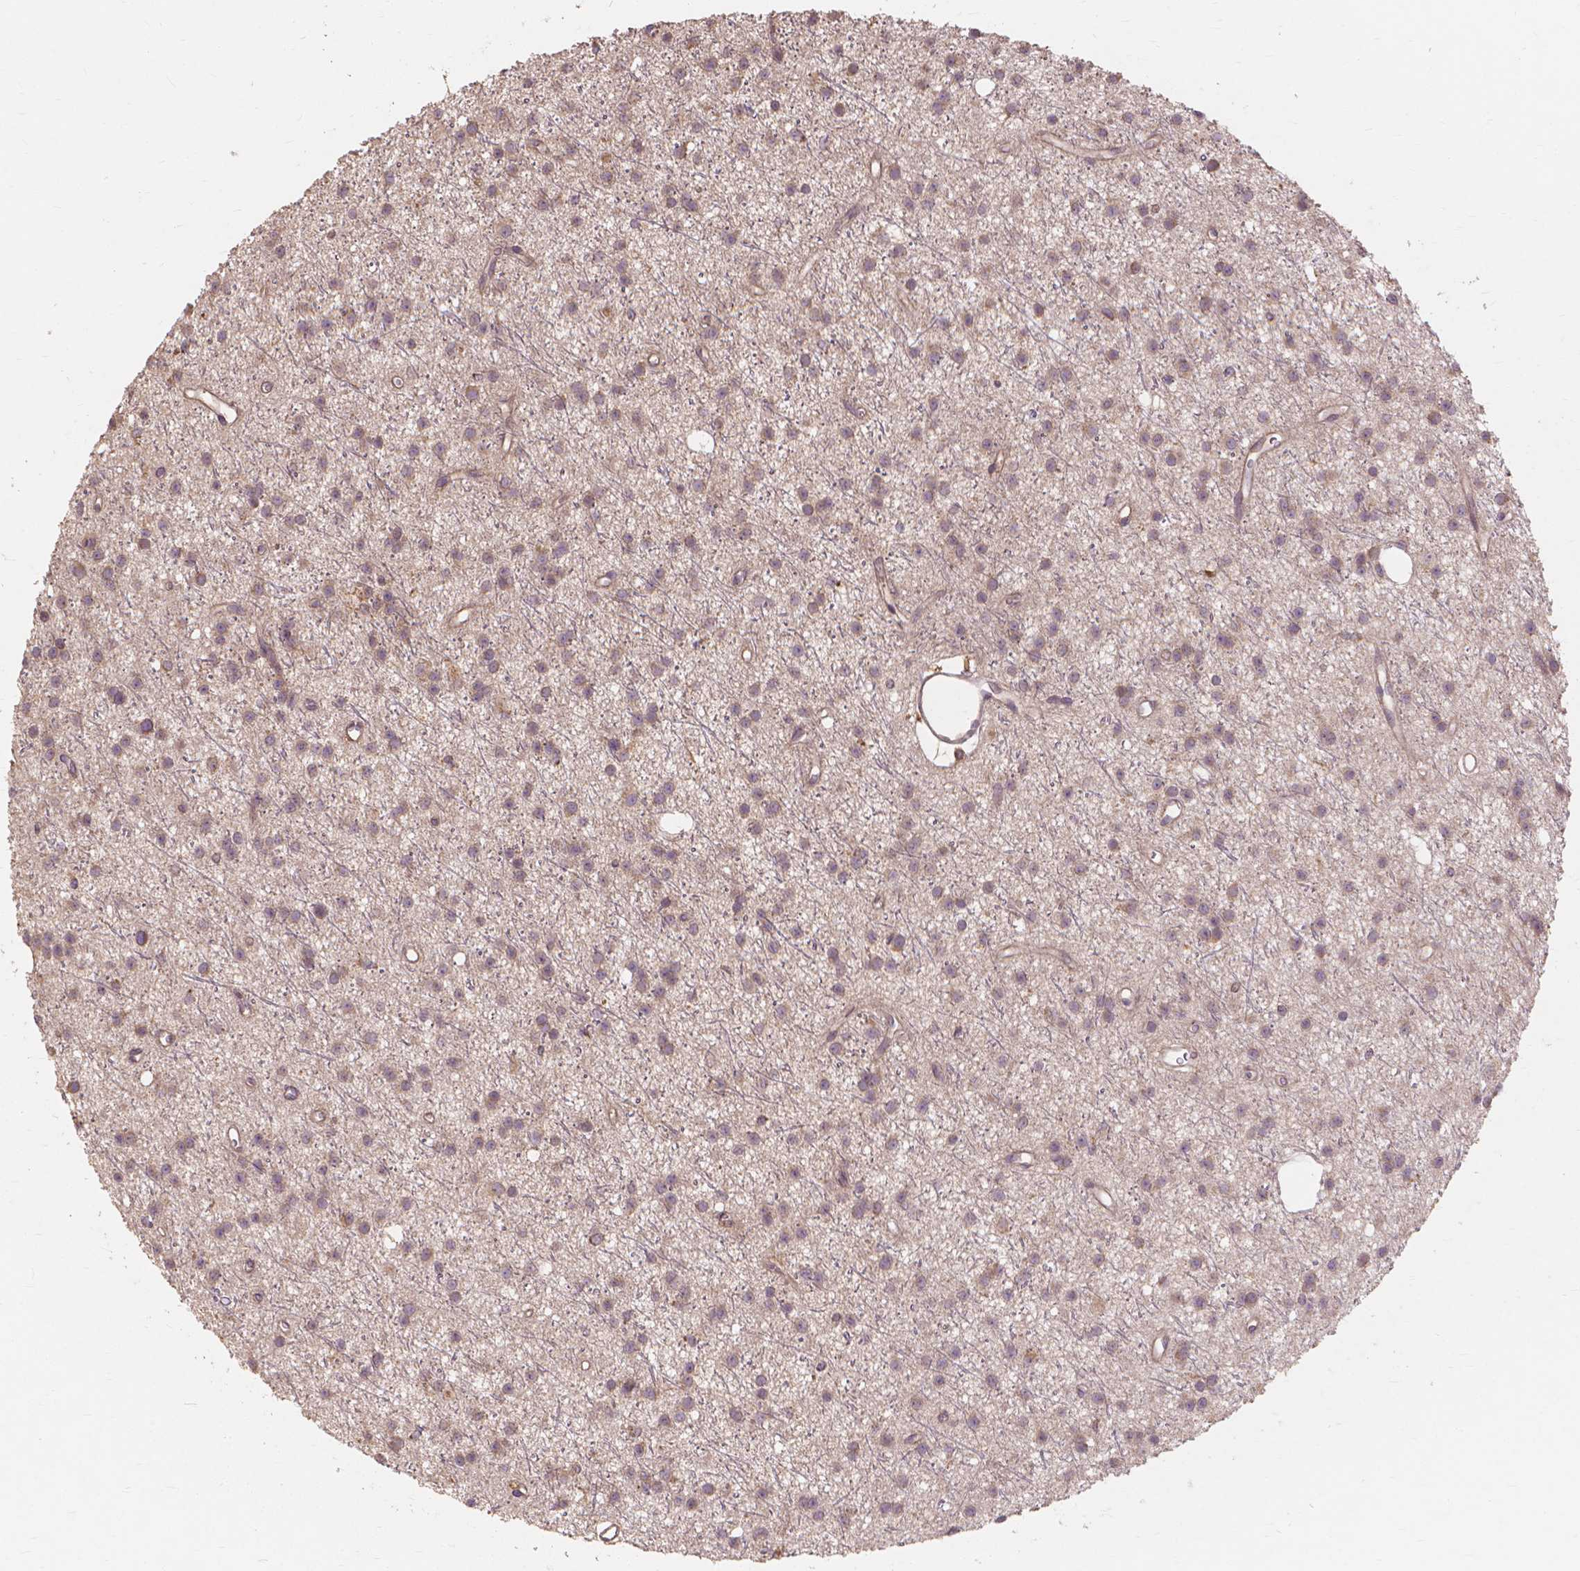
{"staining": {"intensity": "weak", "quantity": ">75%", "location": "cytoplasmic/membranous"}, "tissue": "glioma", "cell_type": "Tumor cells", "image_type": "cancer", "snomed": [{"axis": "morphology", "description": "Glioma, malignant, Low grade"}, {"axis": "topography", "description": "Brain"}], "caption": "Human malignant glioma (low-grade) stained with a protein marker displays weak staining in tumor cells.", "gene": "TAB2", "patient": {"sex": "male", "age": 27}}